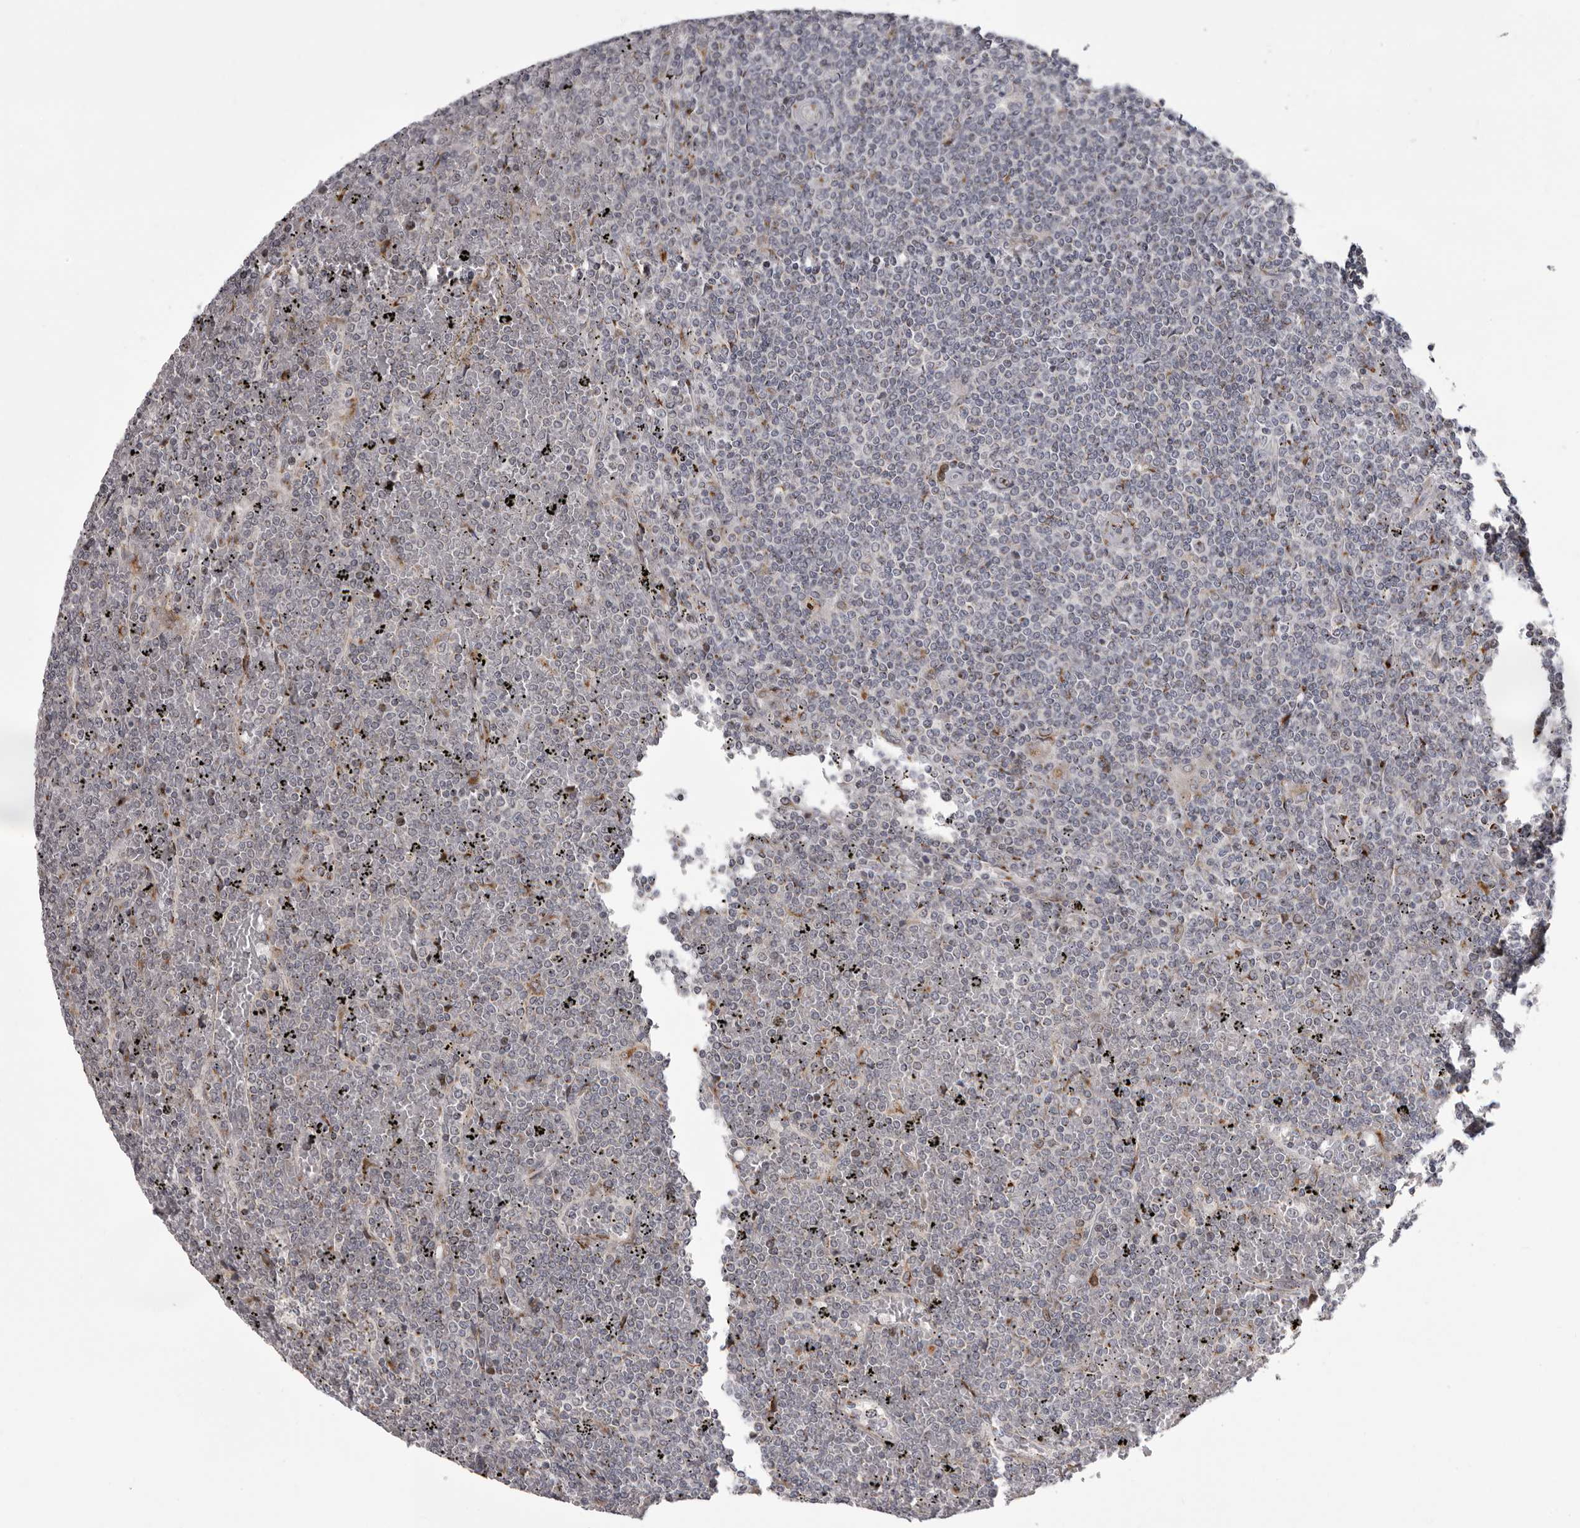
{"staining": {"intensity": "negative", "quantity": "none", "location": "none"}, "tissue": "lymphoma", "cell_type": "Tumor cells", "image_type": "cancer", "snomed": [{"axis": "morphology", "description": "Malignant lymphoma, non-Hodgkin's type, Low grade"}, {"axis": "topography", "description": "Spleen"}], "caption": "The photomicrograph reveals no staining of tumor cells in lymphoma.", "gene": "WDR47", "patient": {"sex": "female", "age": 19}}